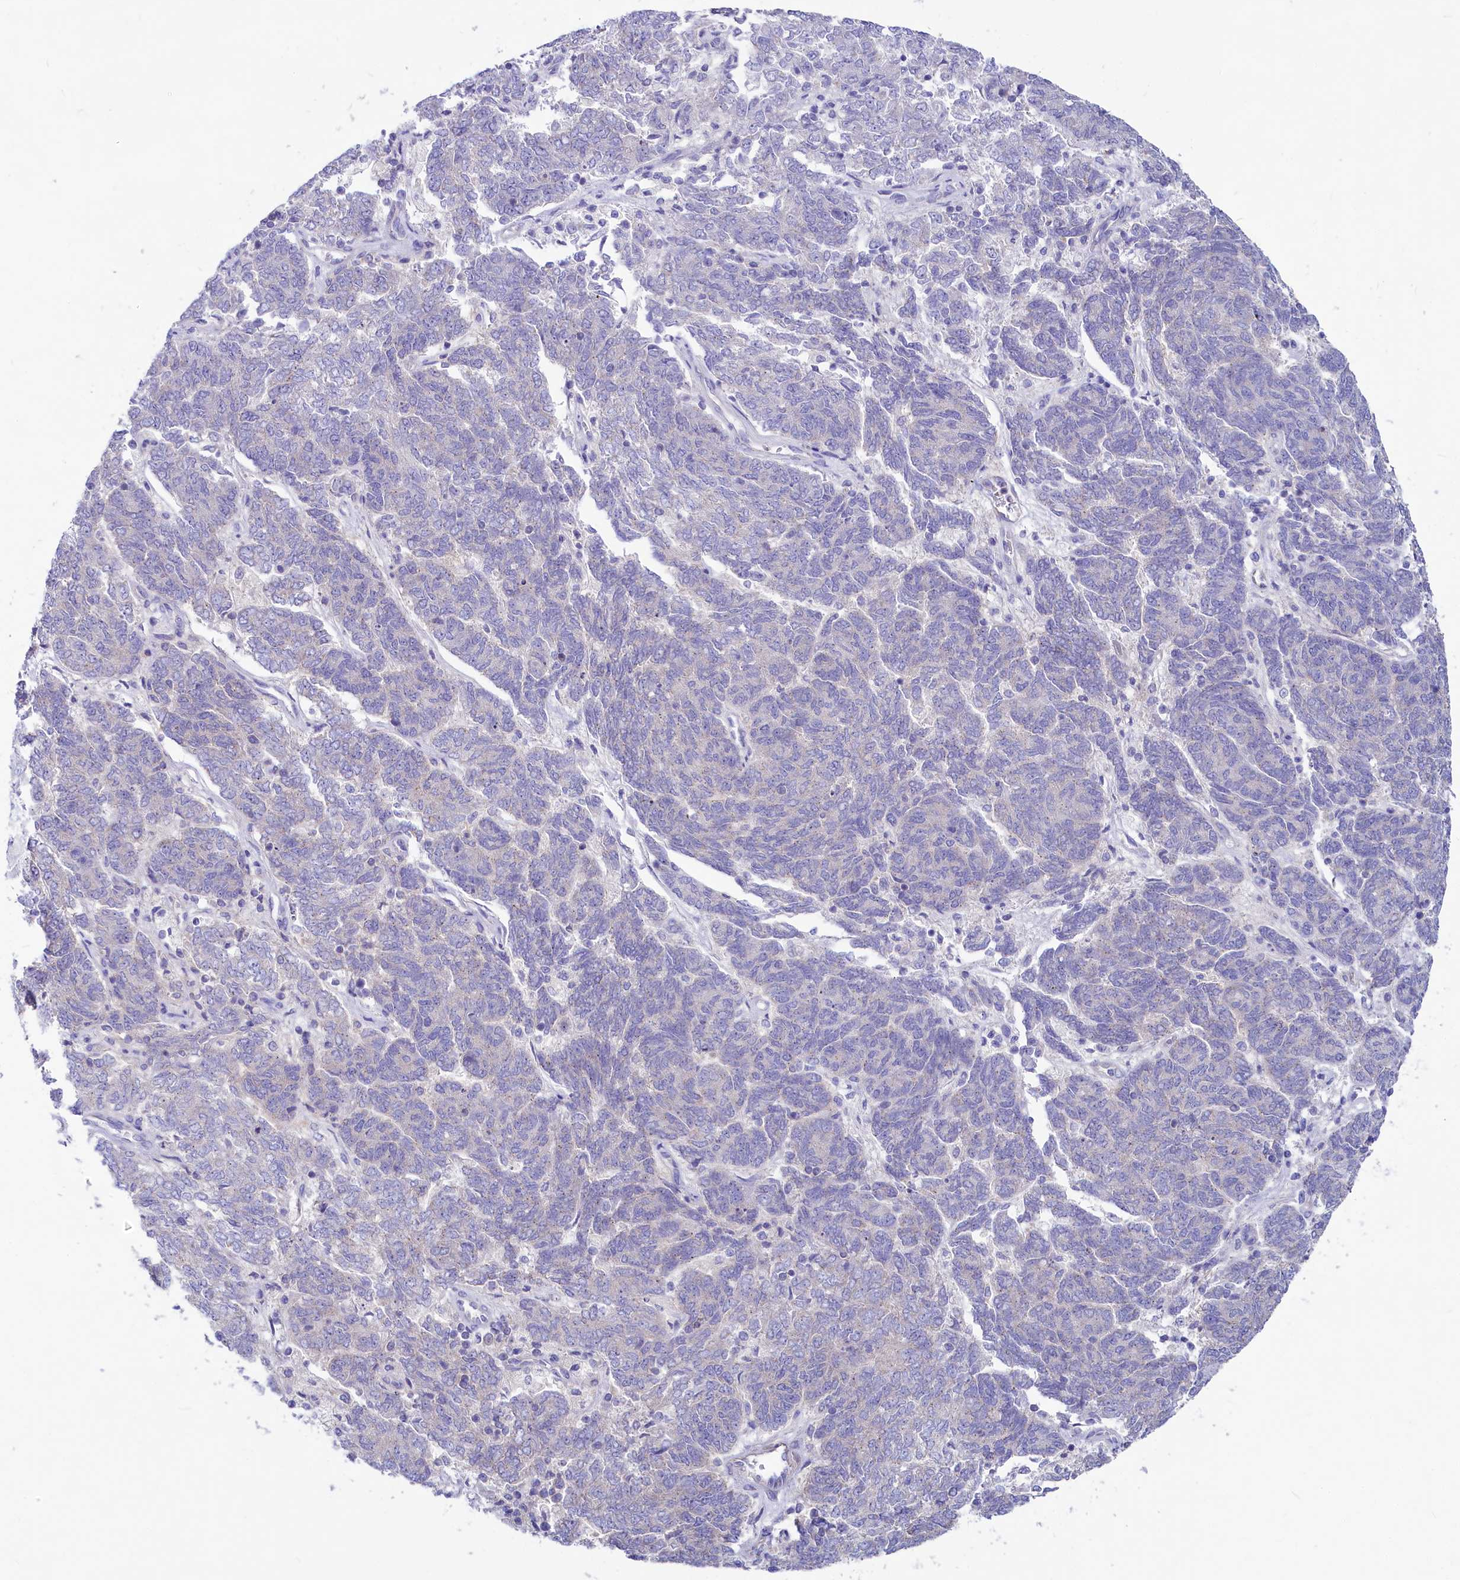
{"staining": {"intensity": "negative", "quantity": "none", "location": "none"}, "tissue": "endometrial cancer", "cell_type": "Tumor cells", "image_type": "cancer", "snomed": [{"axis": "morphology", "description": "Adenocarcinoma, NOS"}, {"axis": "topography", "description": "Endometrium"}], "caption": "Tumor cells are negative for protein expression in human endometrial cancer (adenocarcinoma).", "gene": "VPS26B", "patient": {"sex": "female", "age": 80}}